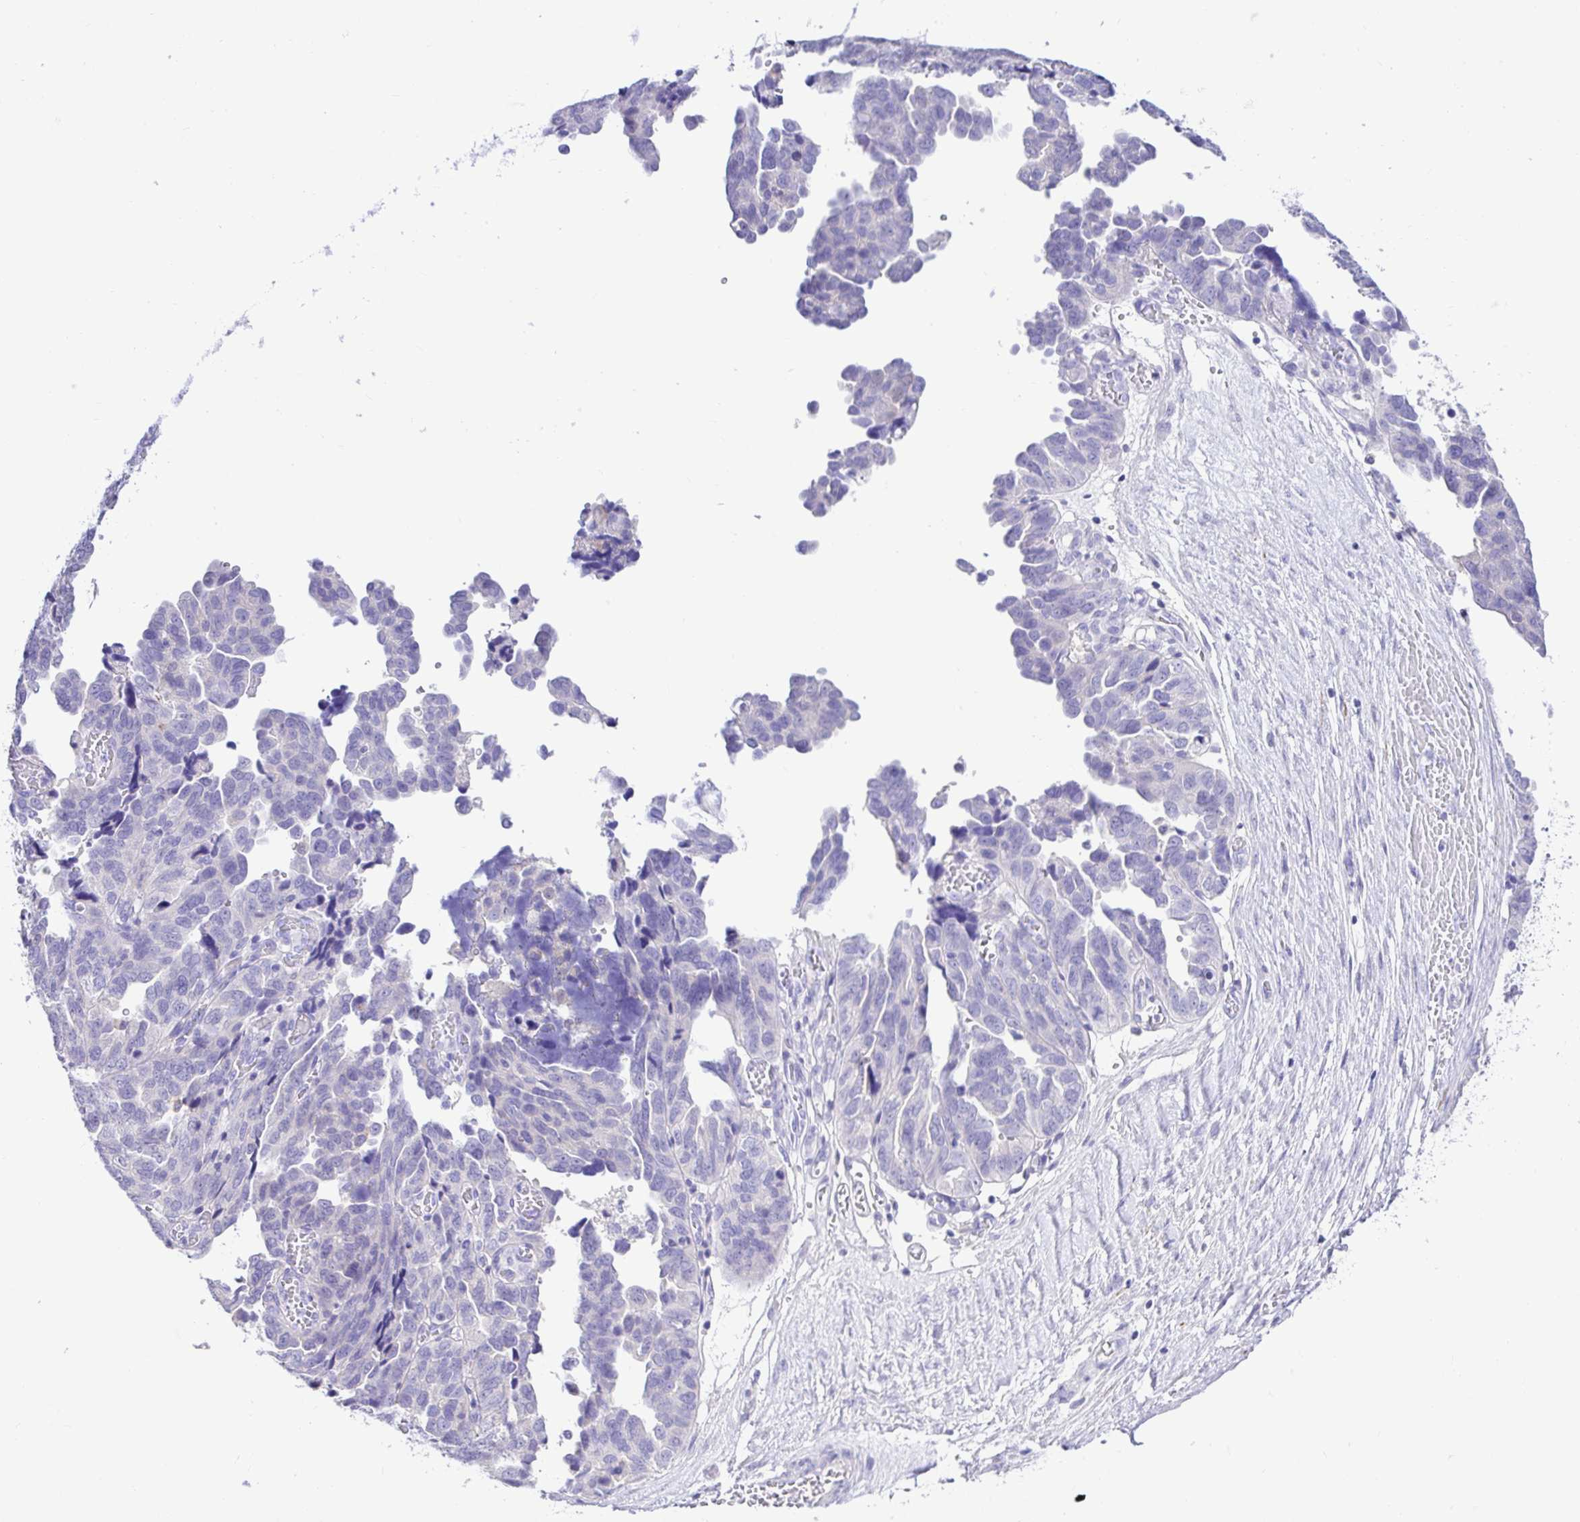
{"staining": {"intensity": "negative", "quantity": "none", "location": "none"}, "tissue": "ovarian cancer", "cell_type": "Tumor cells", "image_type": "cancer", "snomed": [{"axis": "morphology", "description": "Cystadenocarcinoma, serous, NOS"}, {"axis": "topography", "description": "Ovary"}], "caption": "Ovarian serous cystadenocarcinoma was stained to show a protein in brown. There is no significant positivity in tumor cells. (DAB IHC visualized using brightfield microscopy, high magnification).", "gene": "BACE2", "patient": {"sex": "female", "age": 64}}